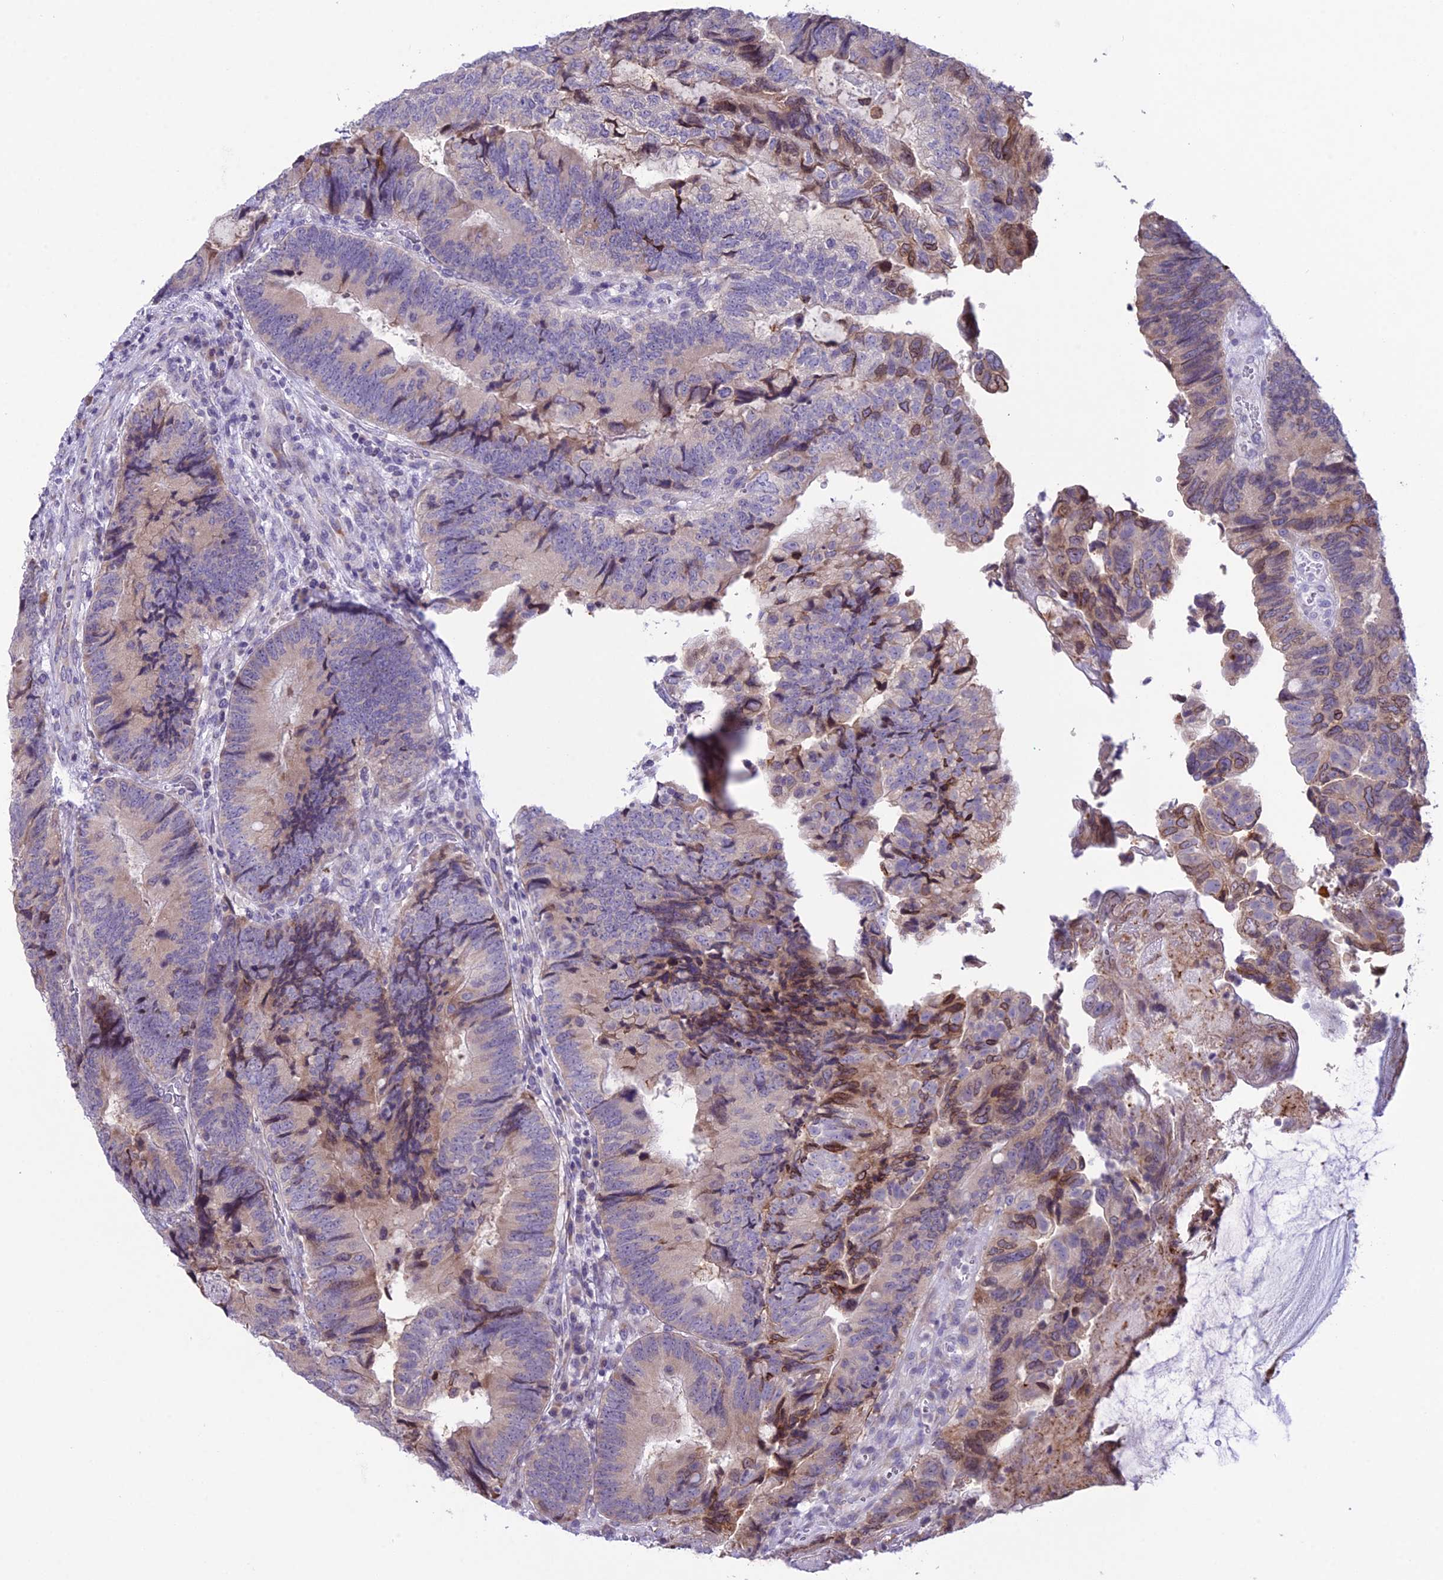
{"staining": {"intensity": "weak", "quantity": "25%-75%", "location": "cytoplasmic/membranous"}, "tissue": "colorectal cancer", "cell_type": "Tumor cells", "image_type": "cancer", "snomed": [{"axis": "morphology", "description": "Adenocarcinoma, NOS"}, {"axis": "topography", "description": "Colon"}], "caption": "DAB immunohistochemical staining of human colorectal cancer (adenocarcinoma) demonstrates weak cytoplasmic/membranous protein staining in approximately 25%-75% of tumor cells.", "gene": "RPS26", "patient": {"sex": "female", "age": 67}}